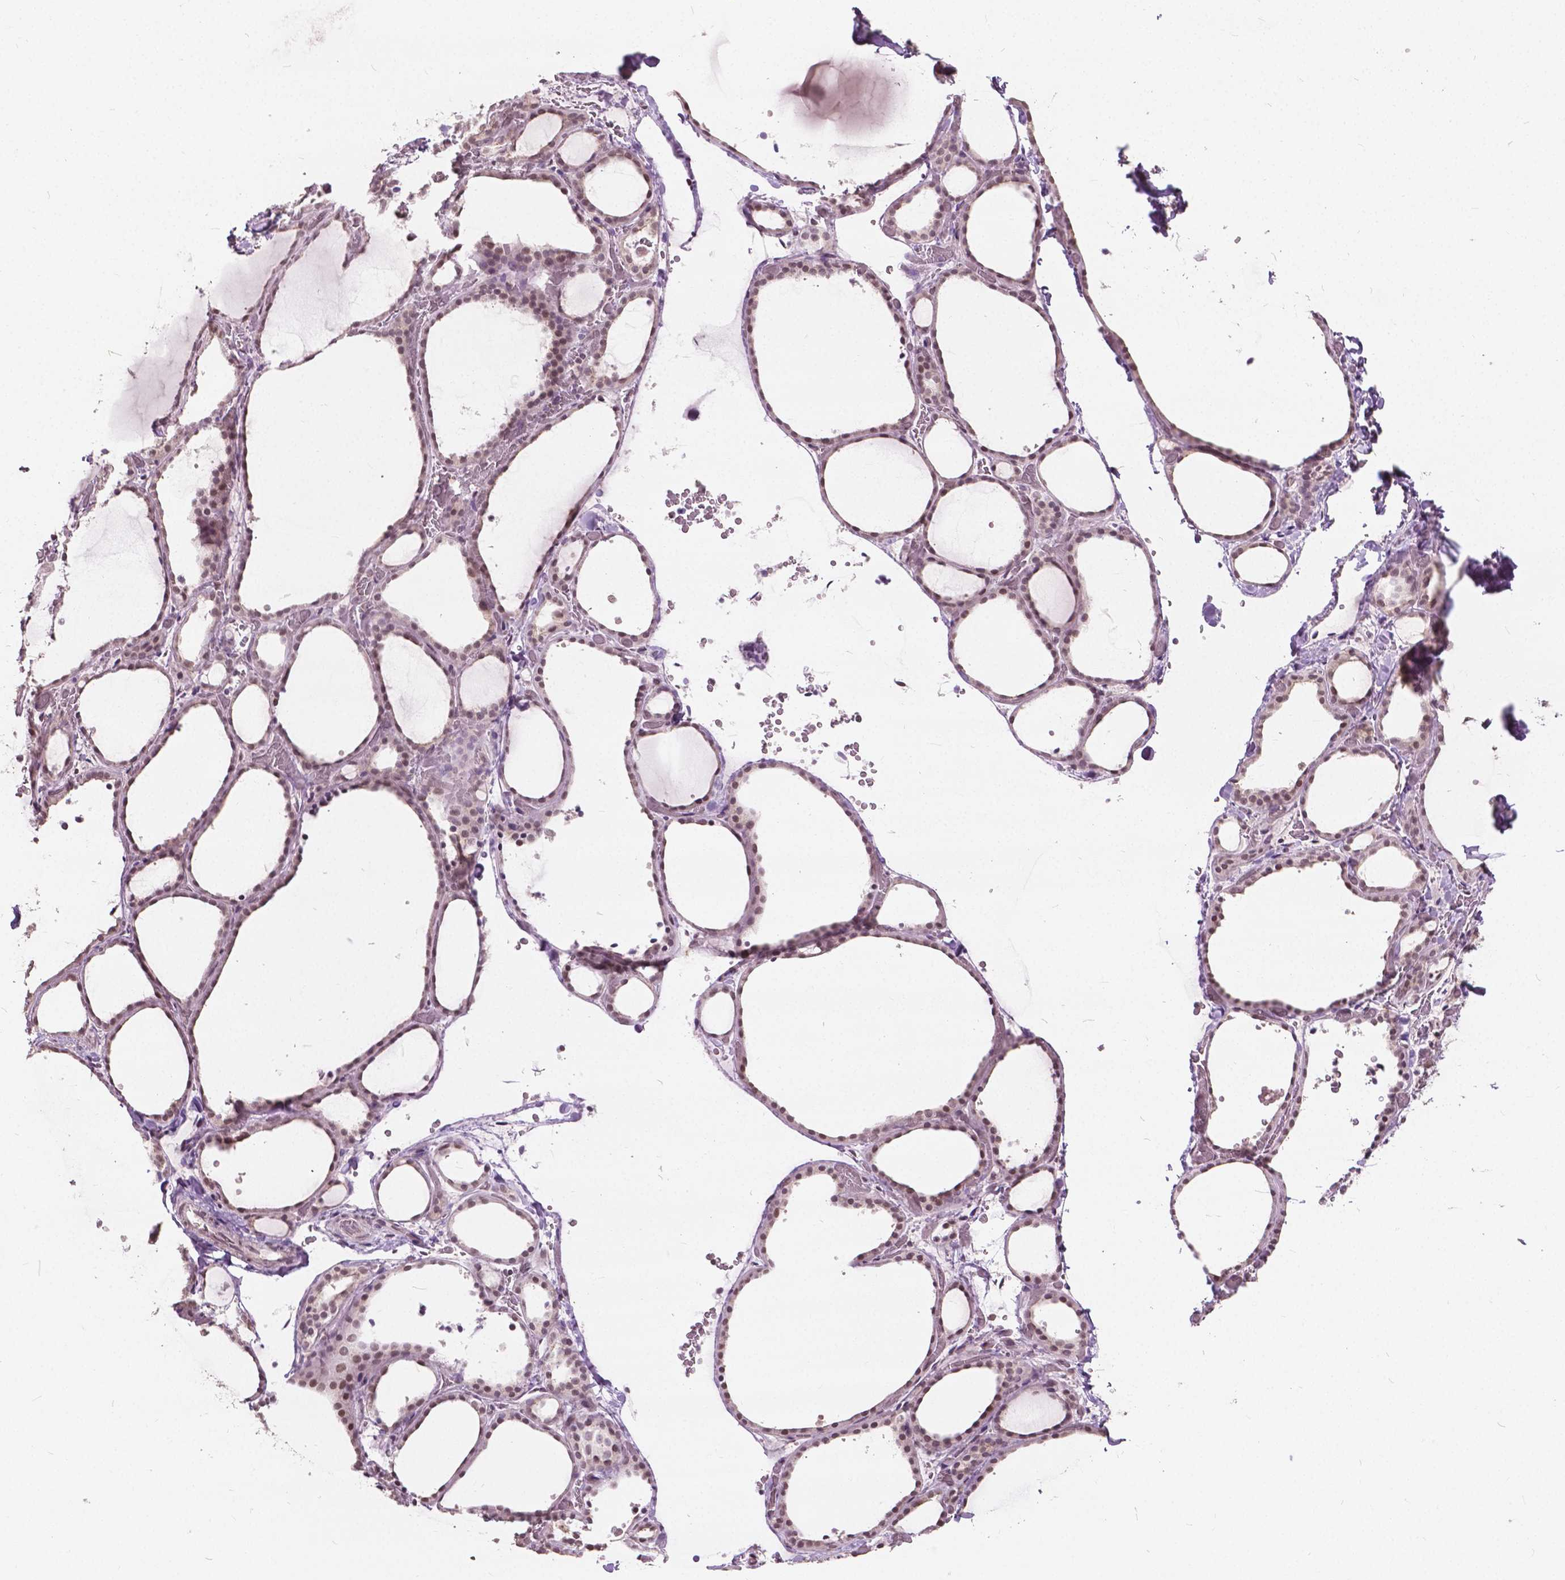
{"staining": {"intensity": "moderate", "quantity": ">75%", "location": "nuclear"}, "tissue": "thyroid gland", "cell_type": "Glandular cells", "image_type": "normal", "snomed": [{"axis": "morphology", "description": "Normal tissue, NOS"}, {"axis": "topography", "description": "Thyroid gland"}], "caption": "Immunohistochemistry staining of benign thyroid gland, which shows medium levels of moderate nuclear staining in approximately >75% of glandular cells indicating moderate nuclear protein positivity. The staining was performed using DAB (3,3'-diaminobenzidine) (brown) for protein detection and nuclei were counterstained in hematoxylin (blue).", "gene": "HOXA10", "patient": {"sex": "female", "age": 36}}